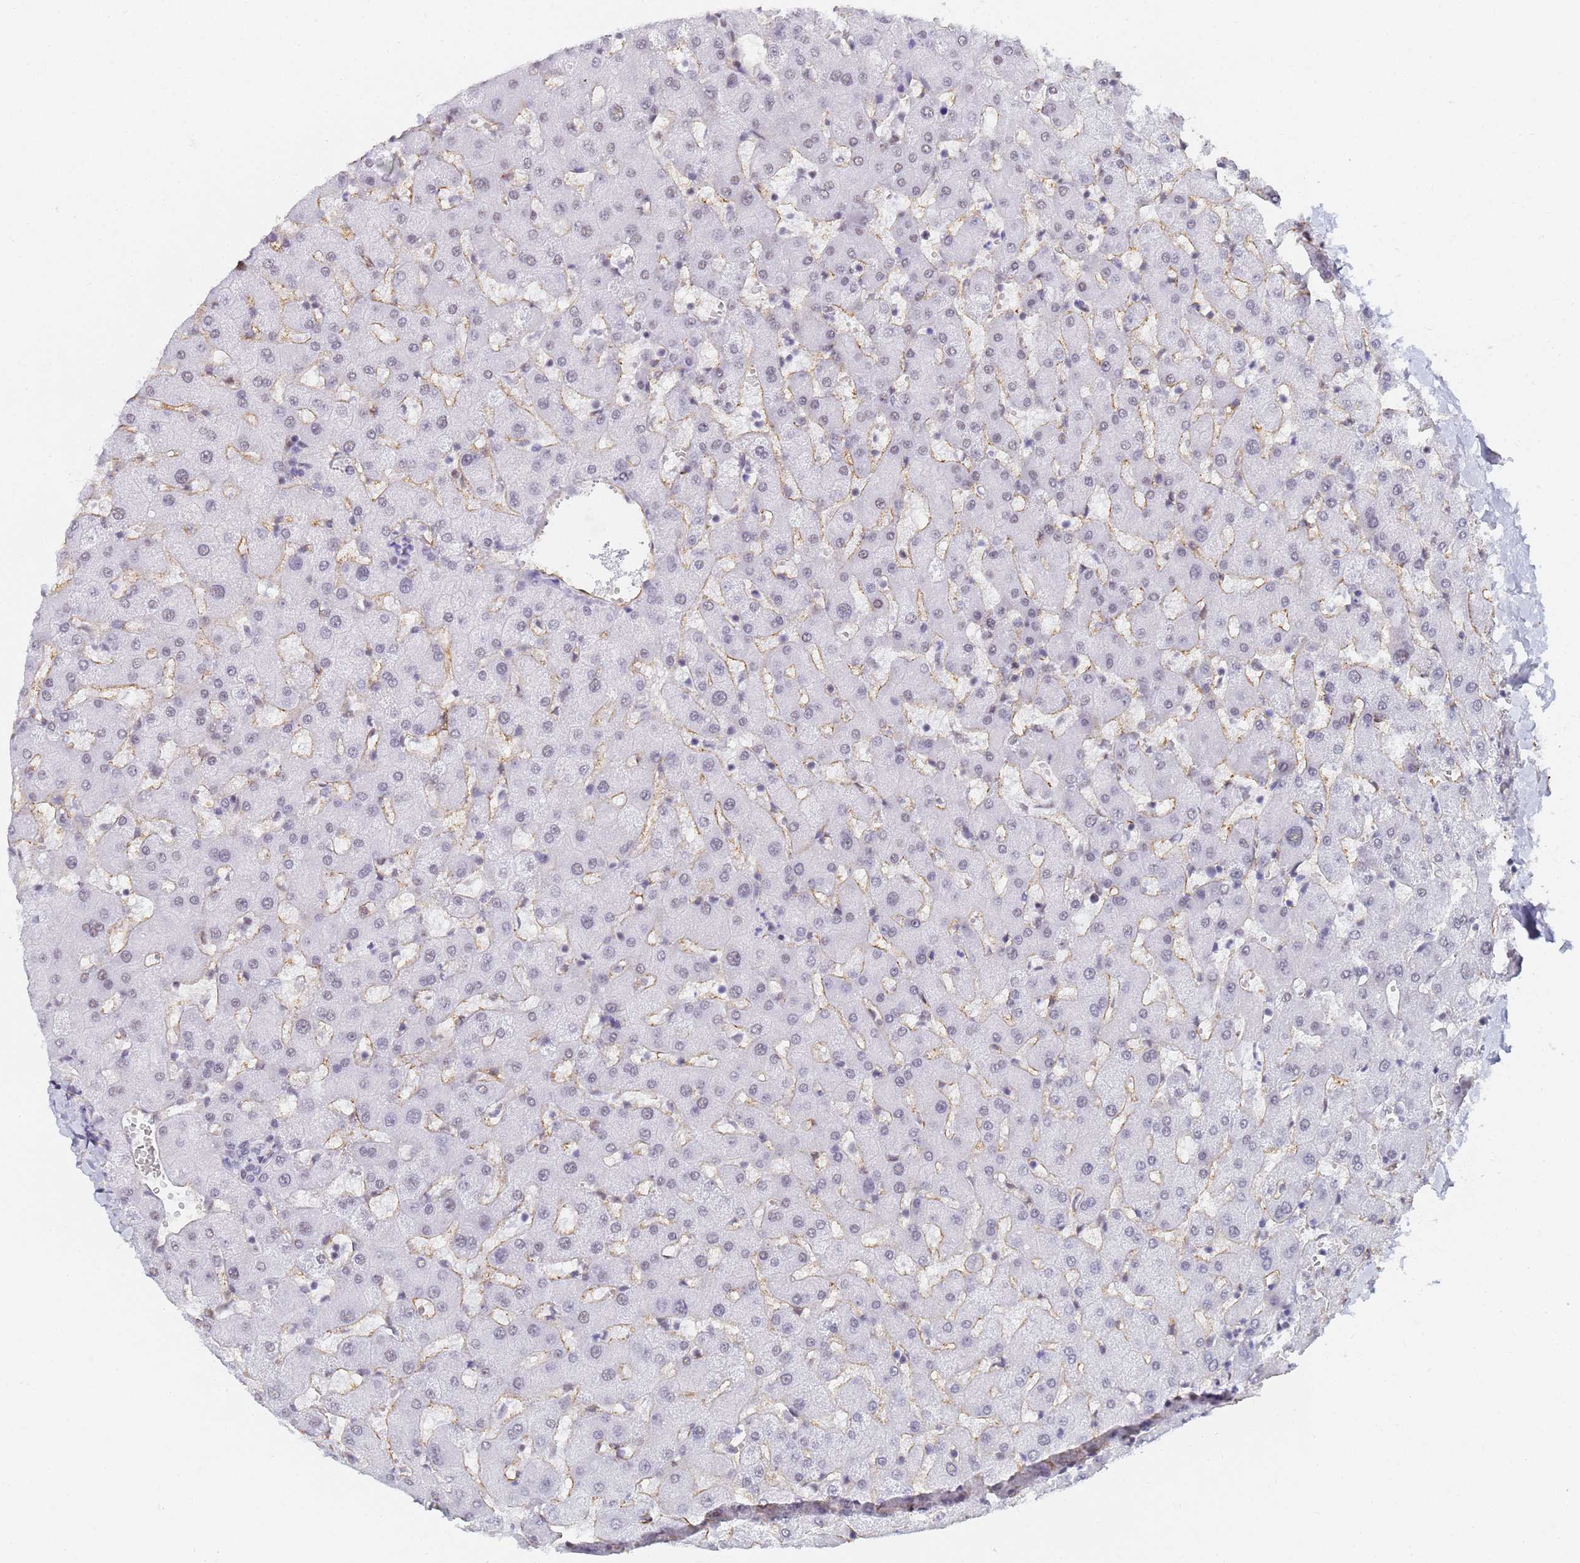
{"staining": {"intensity": "negative", "quantity": "none", "location": "none"}, "tissue": "liver", "cell_type": "Cholangiocytes", "image_type": "normal", "snomed": [{"axis": "morphology", "description": "Normal tissue, NOS"}, {"axis": "topography", "description": "Liver"}], "caption": "High magnification brightfield microscopy of unremarkable liver stained with DAB (brown) and counterstained with hematoxylin (blue): cholangiocytes show no significant staining.", "gene": "PRRT4", "patient": {"sex": "female", "age": 63}}